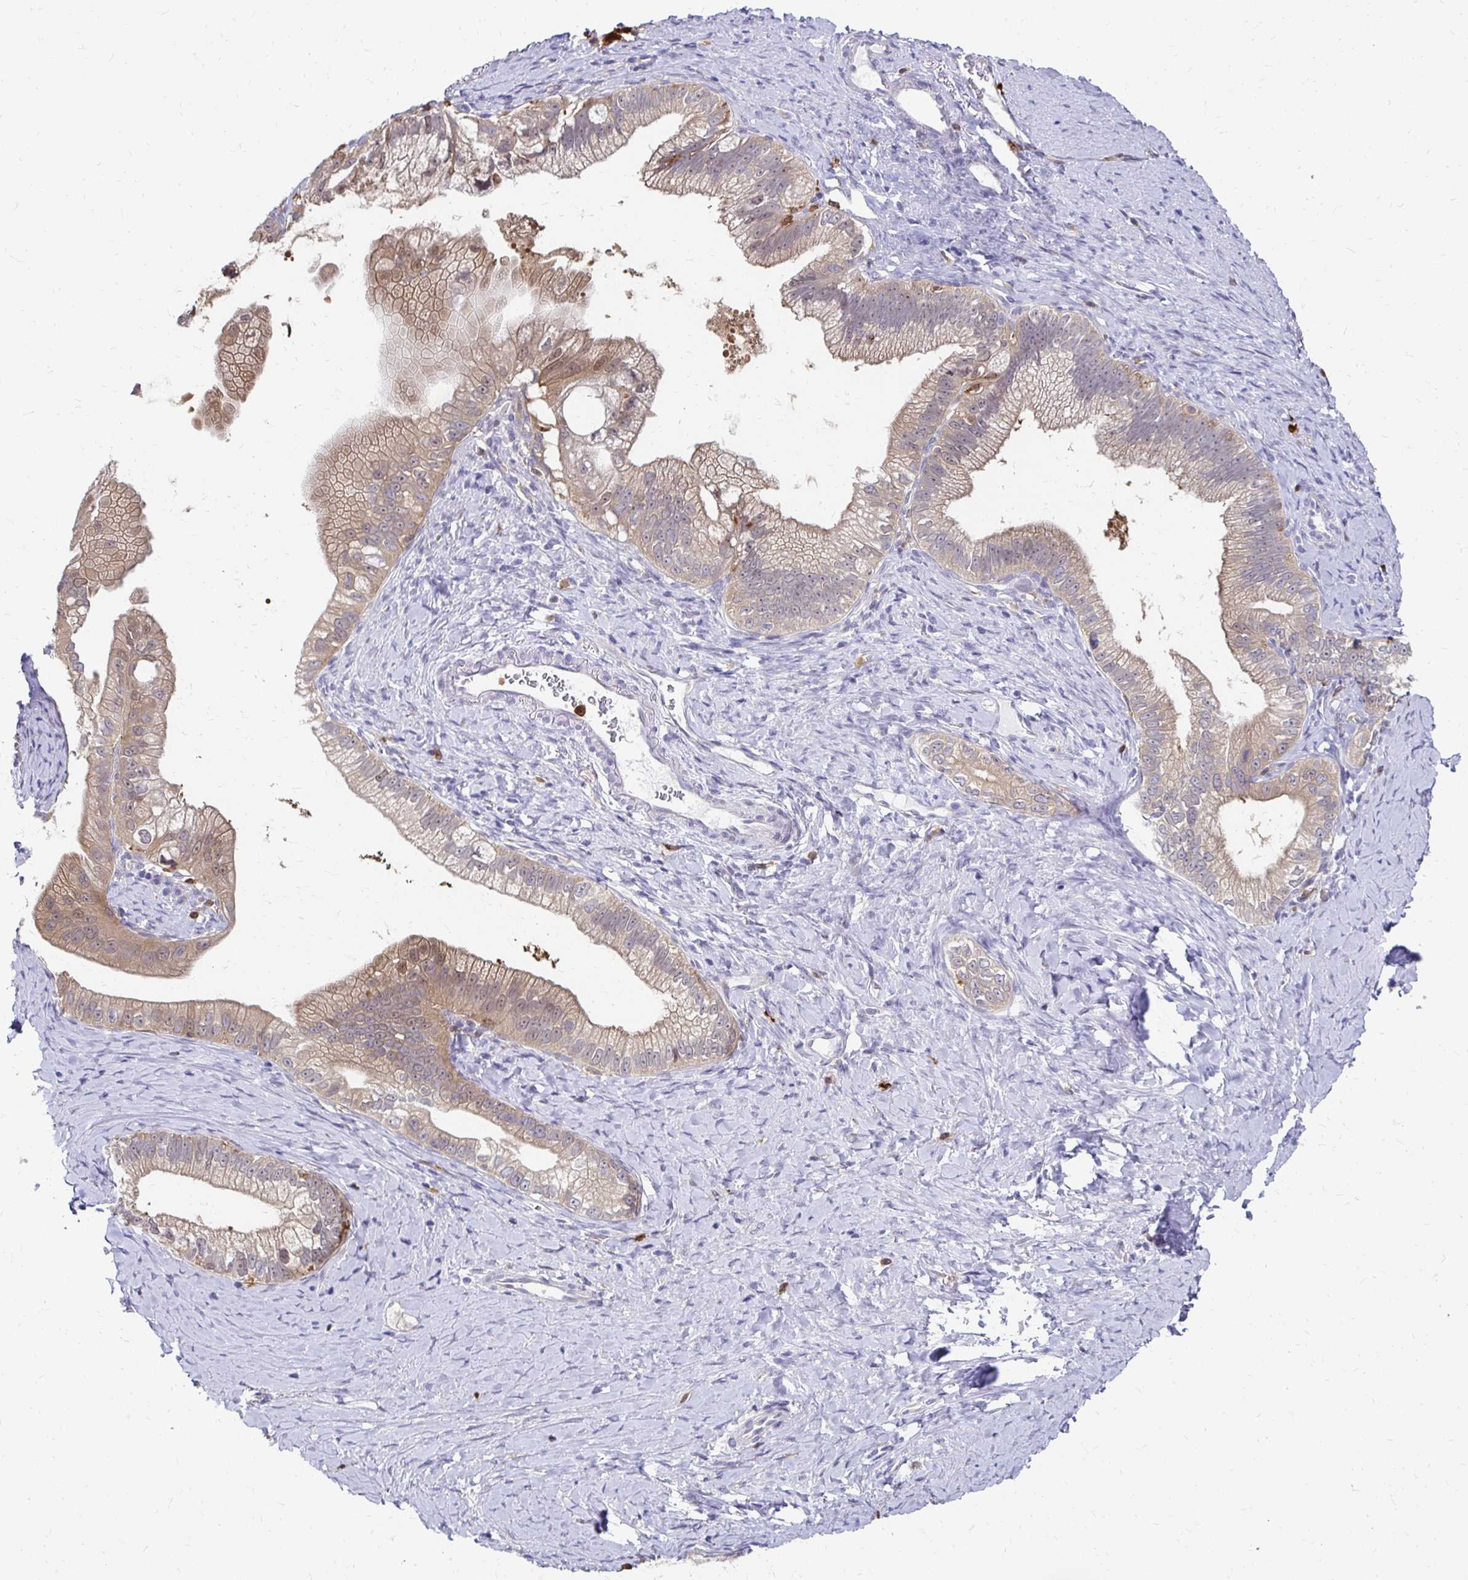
{"staining": {"intensity": "moderate", "quantity": ">75%", "location": "cytoplasmic/membranous"}, "tissue": "pancreatic cancer", "cell_type": "Tumor cells", "image_type": "cancer", "snomed": [{"axis": "morphology", "description": "Adenocarcinoma, NOS"}, {"axis": "topography", "description": "Pancreas"}], "caption": "Moderate cytoplasmic/membranous protein staining is seen in about >75% of tumor cells in pancreatic cancer.", "gene": "PADI2", "patient": {"sex": "male", "age": 70}}